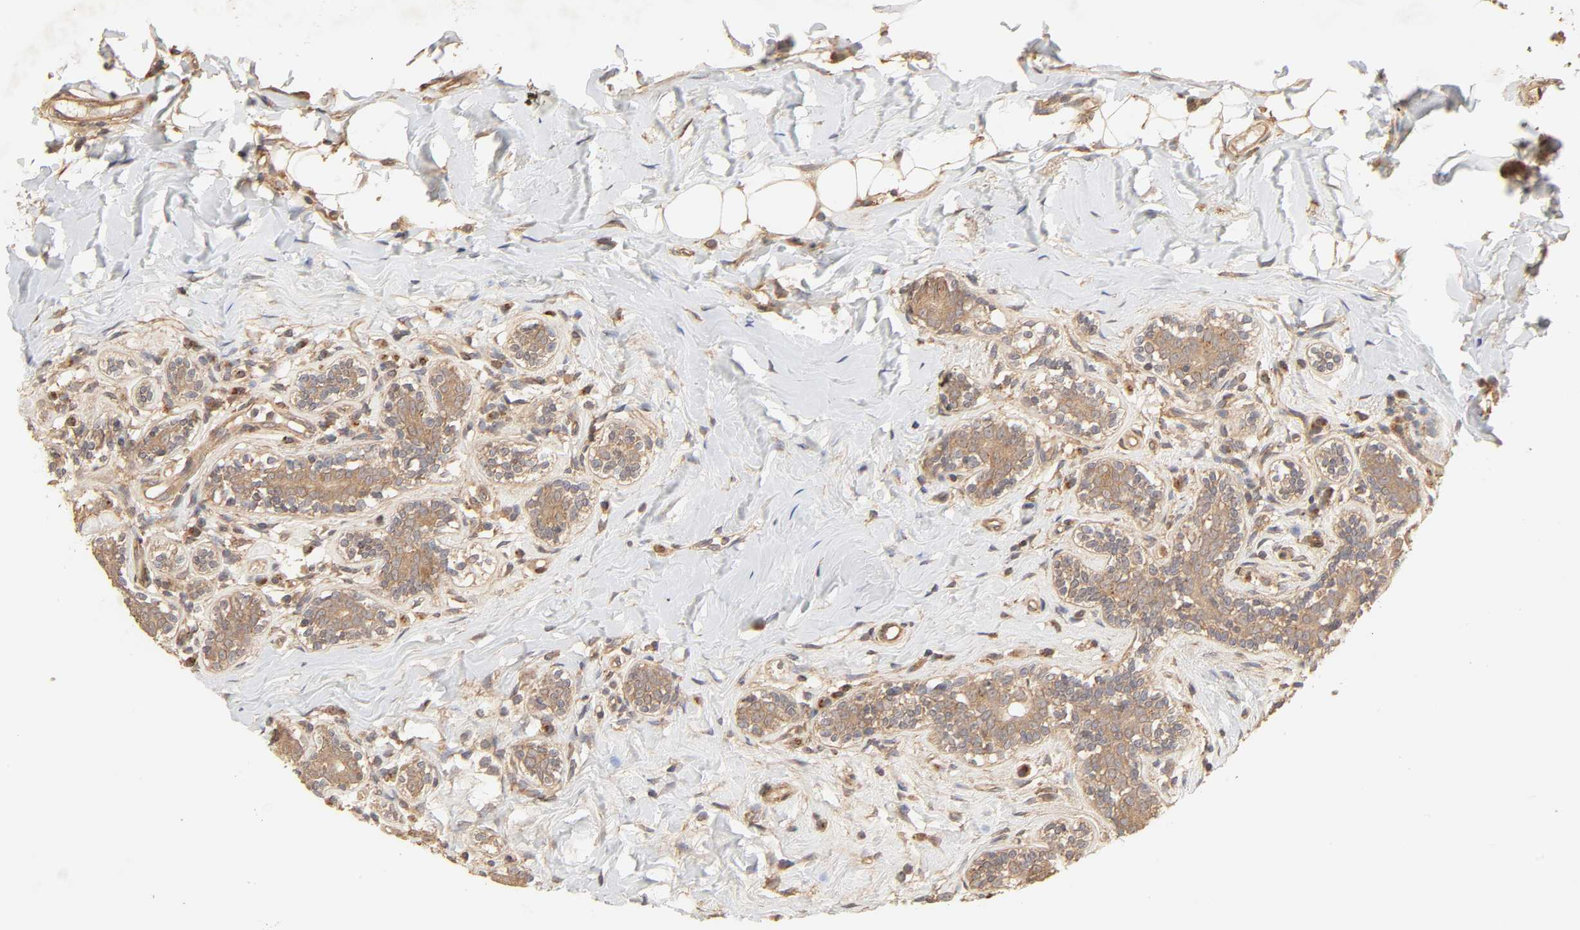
{"staining": {"intensity": "moderate", "quantity": ">75%", "location": "cytoplasmic/membranous"}, "tissue": "breast cancer", "cell_type": "Tumor cells", "image_type": "cancer", "snomed": [{"axis": "morphology", "description": "Normal tissue, NOS"}, {"axis": "morphology", "description": "Lobular carcinoma"}, {"axis": "topography", "description": "Breast"}], "caption": "Moderate cytoplasmic/membranous staining is seen in about >75% of tumor cells in lobular carcinoma (breast).", "gene": "EPS8", "patient": {"sex": "female", "age": 47}}